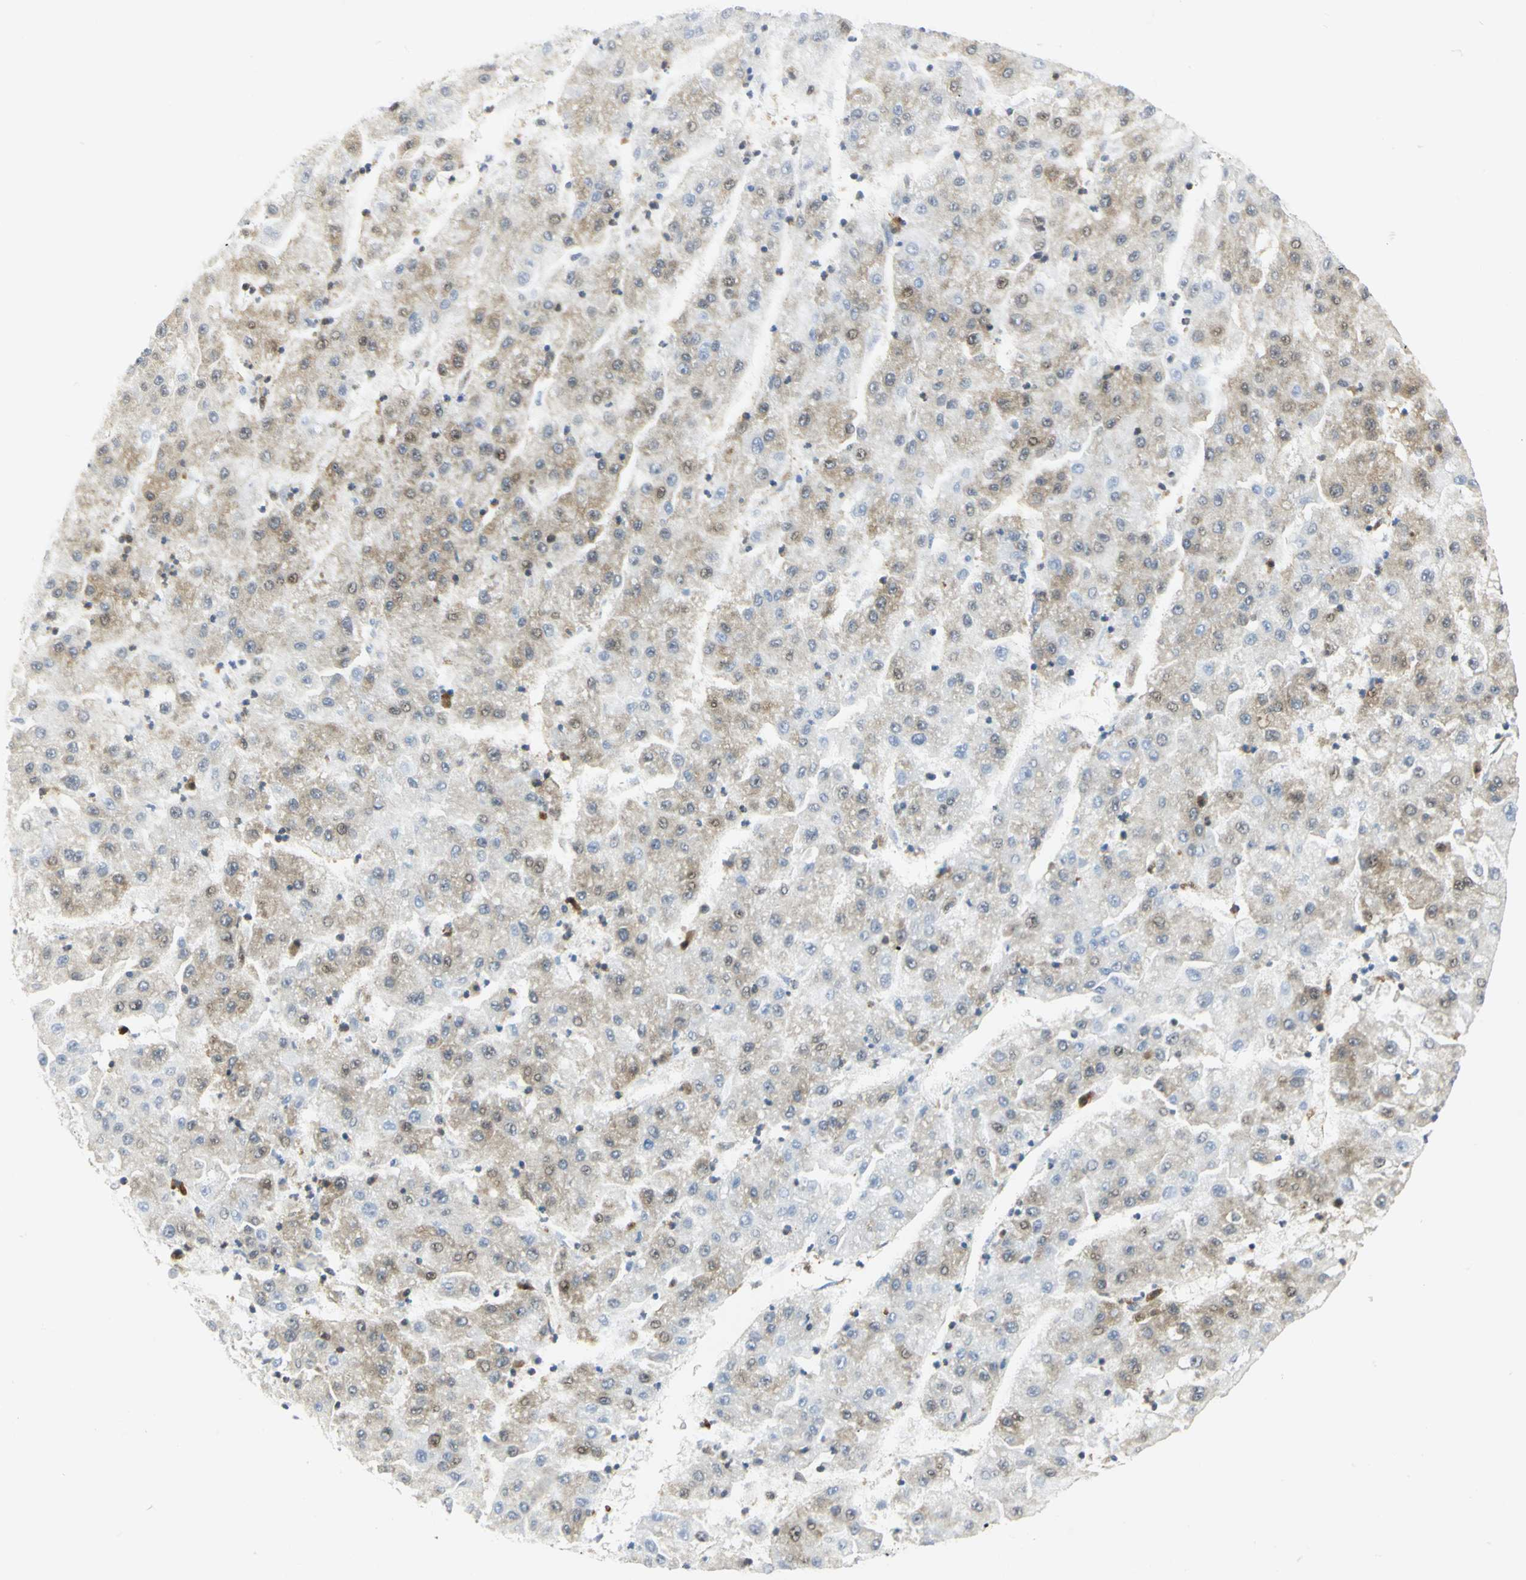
{"staining": {"intensity": "moderate", "quantity": "25%-75%", "location": "cytoplasmic/membranous,nuclear"}, "tissue": "liver cancer", "cell_type": "Tumor cells", "image_type": "cancer", "snomed": [{"axis": "morphology", "description": "Carcinoma, Hepatocellular, NOS"}, {"axis": "topography", "description": "Liver"}], "caption": "Immunohistochemical staining of hepatocellular carcinoma (liver) reveals medium levels of moderate cytoplasmic/membranous and nuclear protein staining in about 25%-75% of tumor cells.", "gene": "EEA1", "patient": {"sex": "male", "age": 72}}